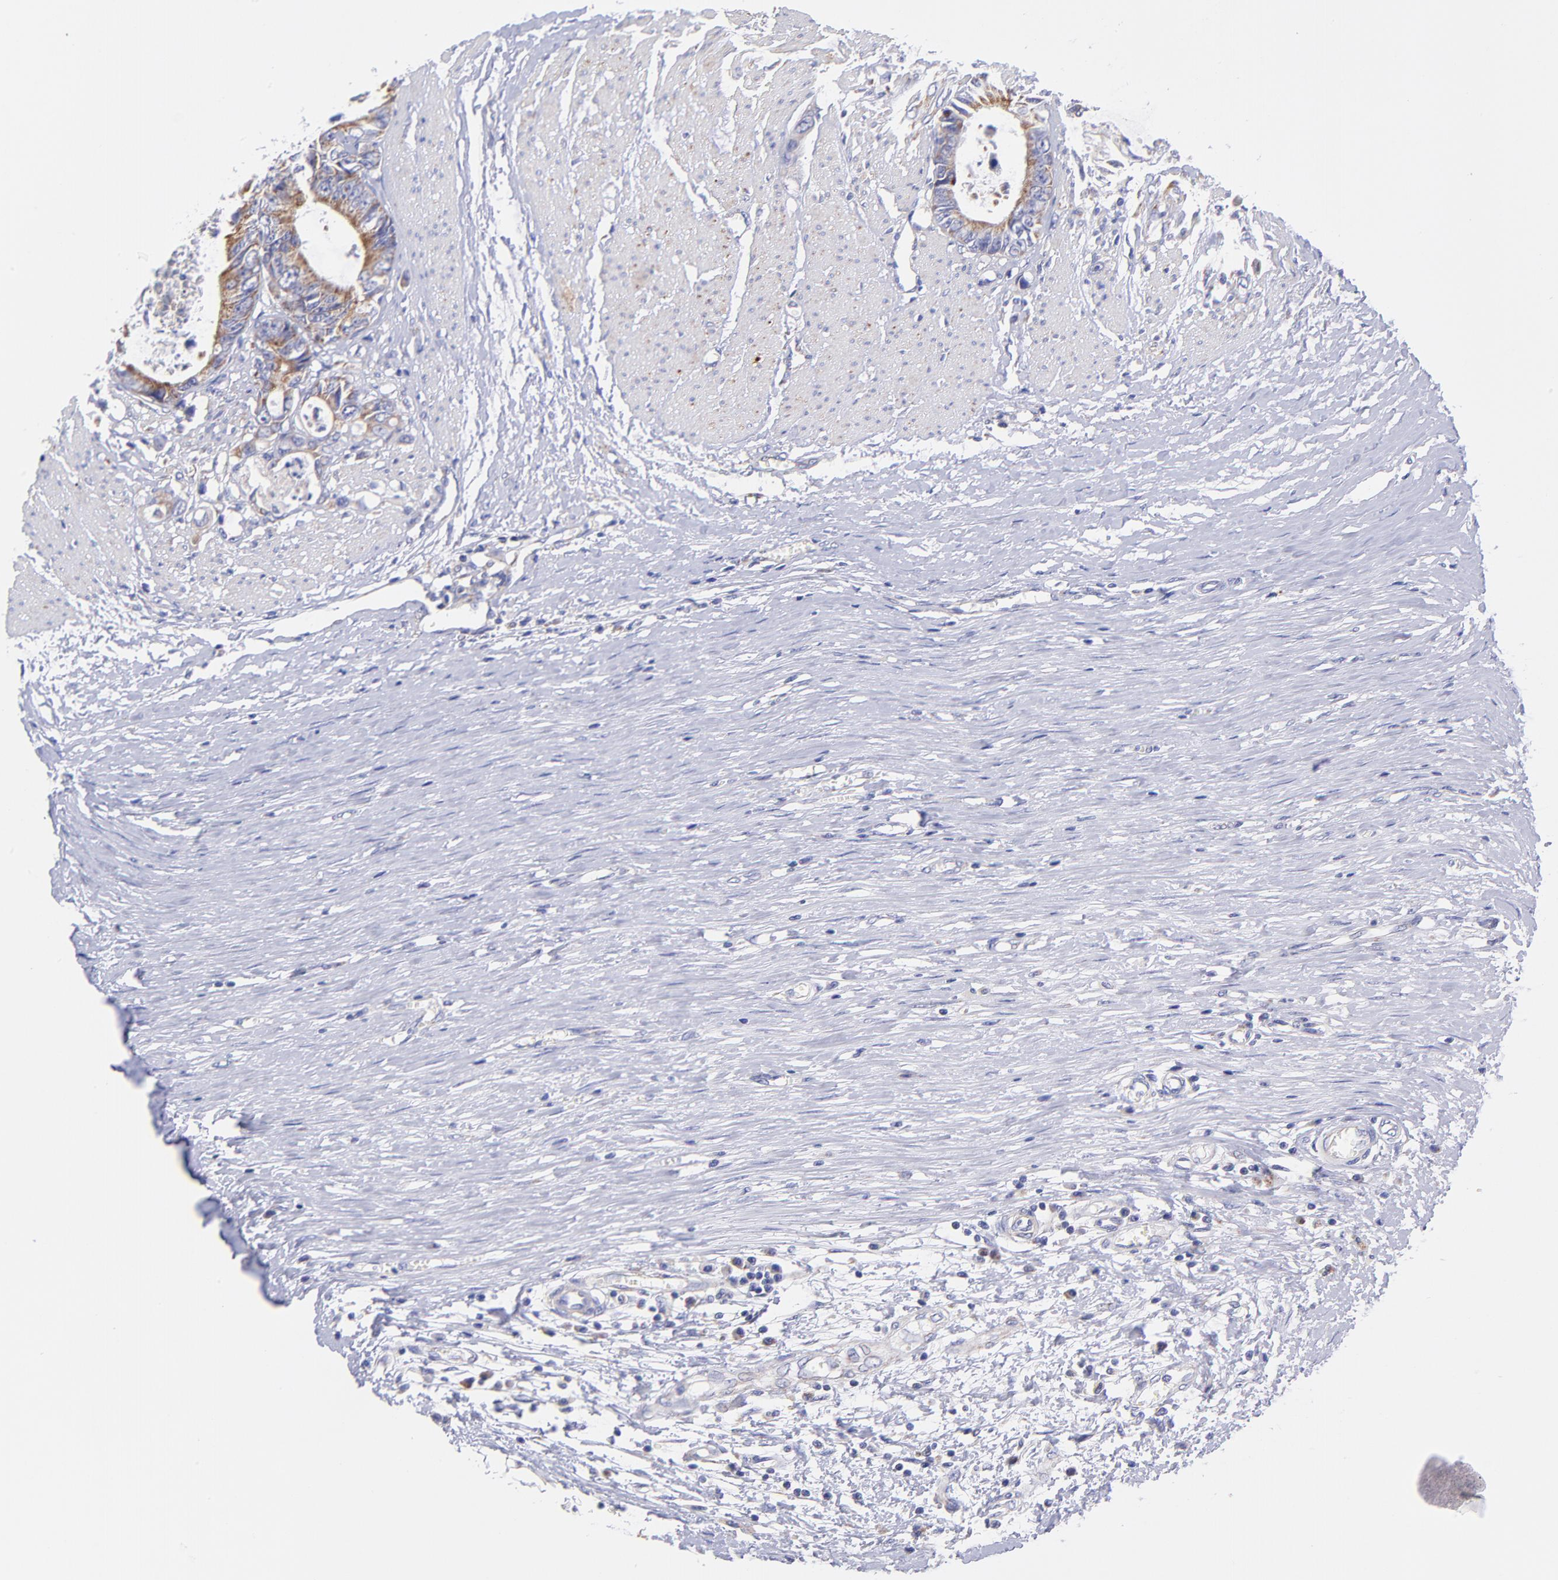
{"staining": {"intensity": "moderate", "quantity": "25%-75%", "location": "cytoplasmic/membranous"}, "tissue": "colorectal cancer", "cell_type": "Tumor cells", "image_type": "cancer", "snomed": [{"axis": "morphology", "description": "Adenocarcinoma, NOS"}, {"axis": "topography", "description": "Rectum"}], "caption": "Colorectal cancer (adenocarcinoma) was stained to show a protein in brown. There is medium levels of moderate cytoplasmic/membranous expression in about 25%-75% of tumor cells.", "gene": "NDUFB7", "patient": {"sex": "female", "age": 98}}